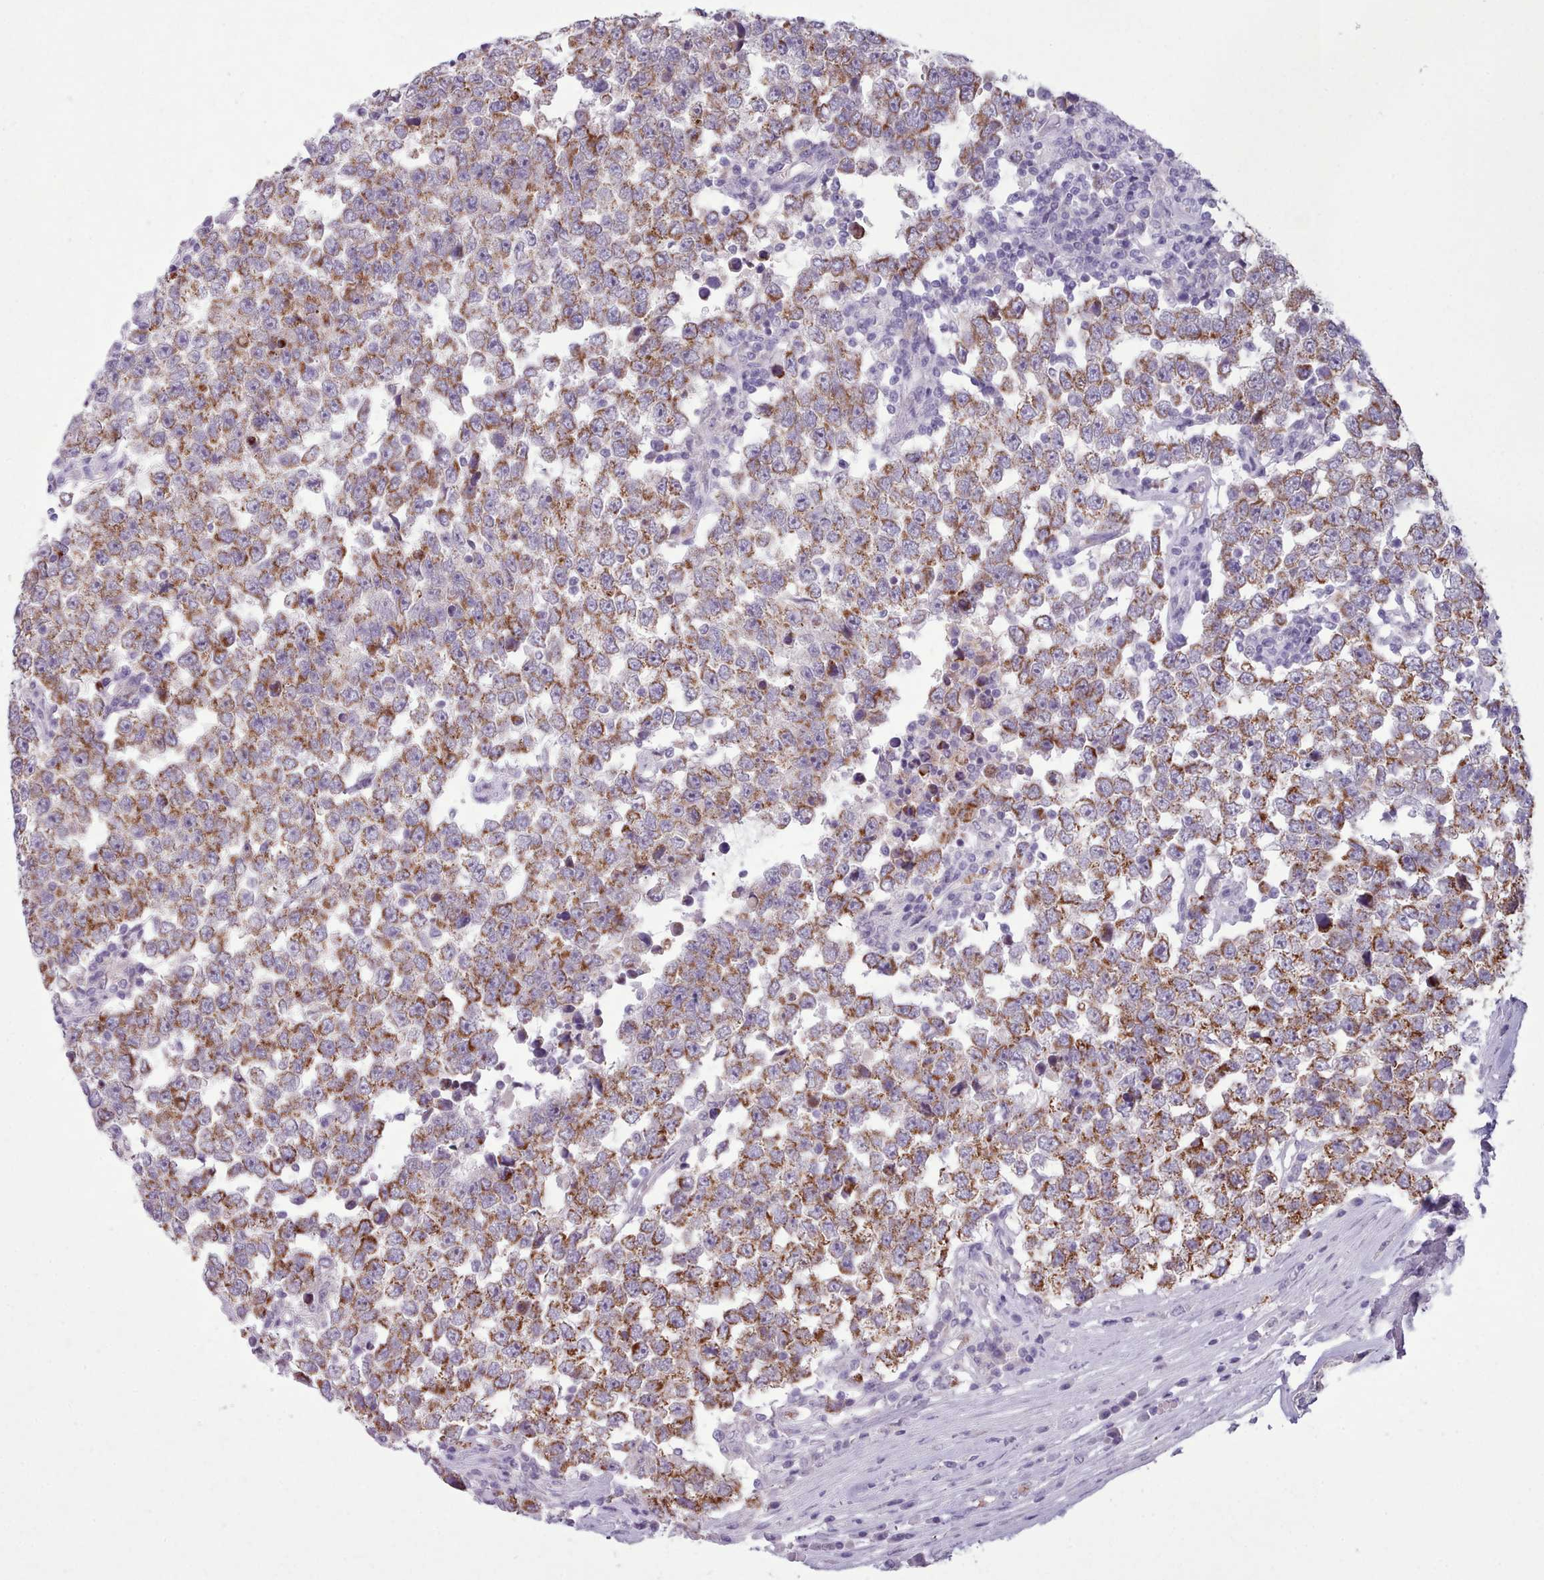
{"staining": {"intensity": "moderate", "quantity": ">75%", "location": "cytoplasmic/membranous"}, "tissue": "testis cancer", "cell_type": "Tumor cells", "image_type": "cancer", "snomed": [{"axis": "morphology", "description": "Seminoma, NOS"}, {"axis": "morphology", "description": "Carcinoma, Embryonal, NOS"}, {"axis": "topography", "description": "Testis"}], "caption": "There is medium levels of moderate cytoplasmic/membranous staining in tumor cells of testis cancer, as demonstrated by immunohistochemical staining (brown color).", "gene": "AK4", "patient": {"sex": "male", "age": 28}}